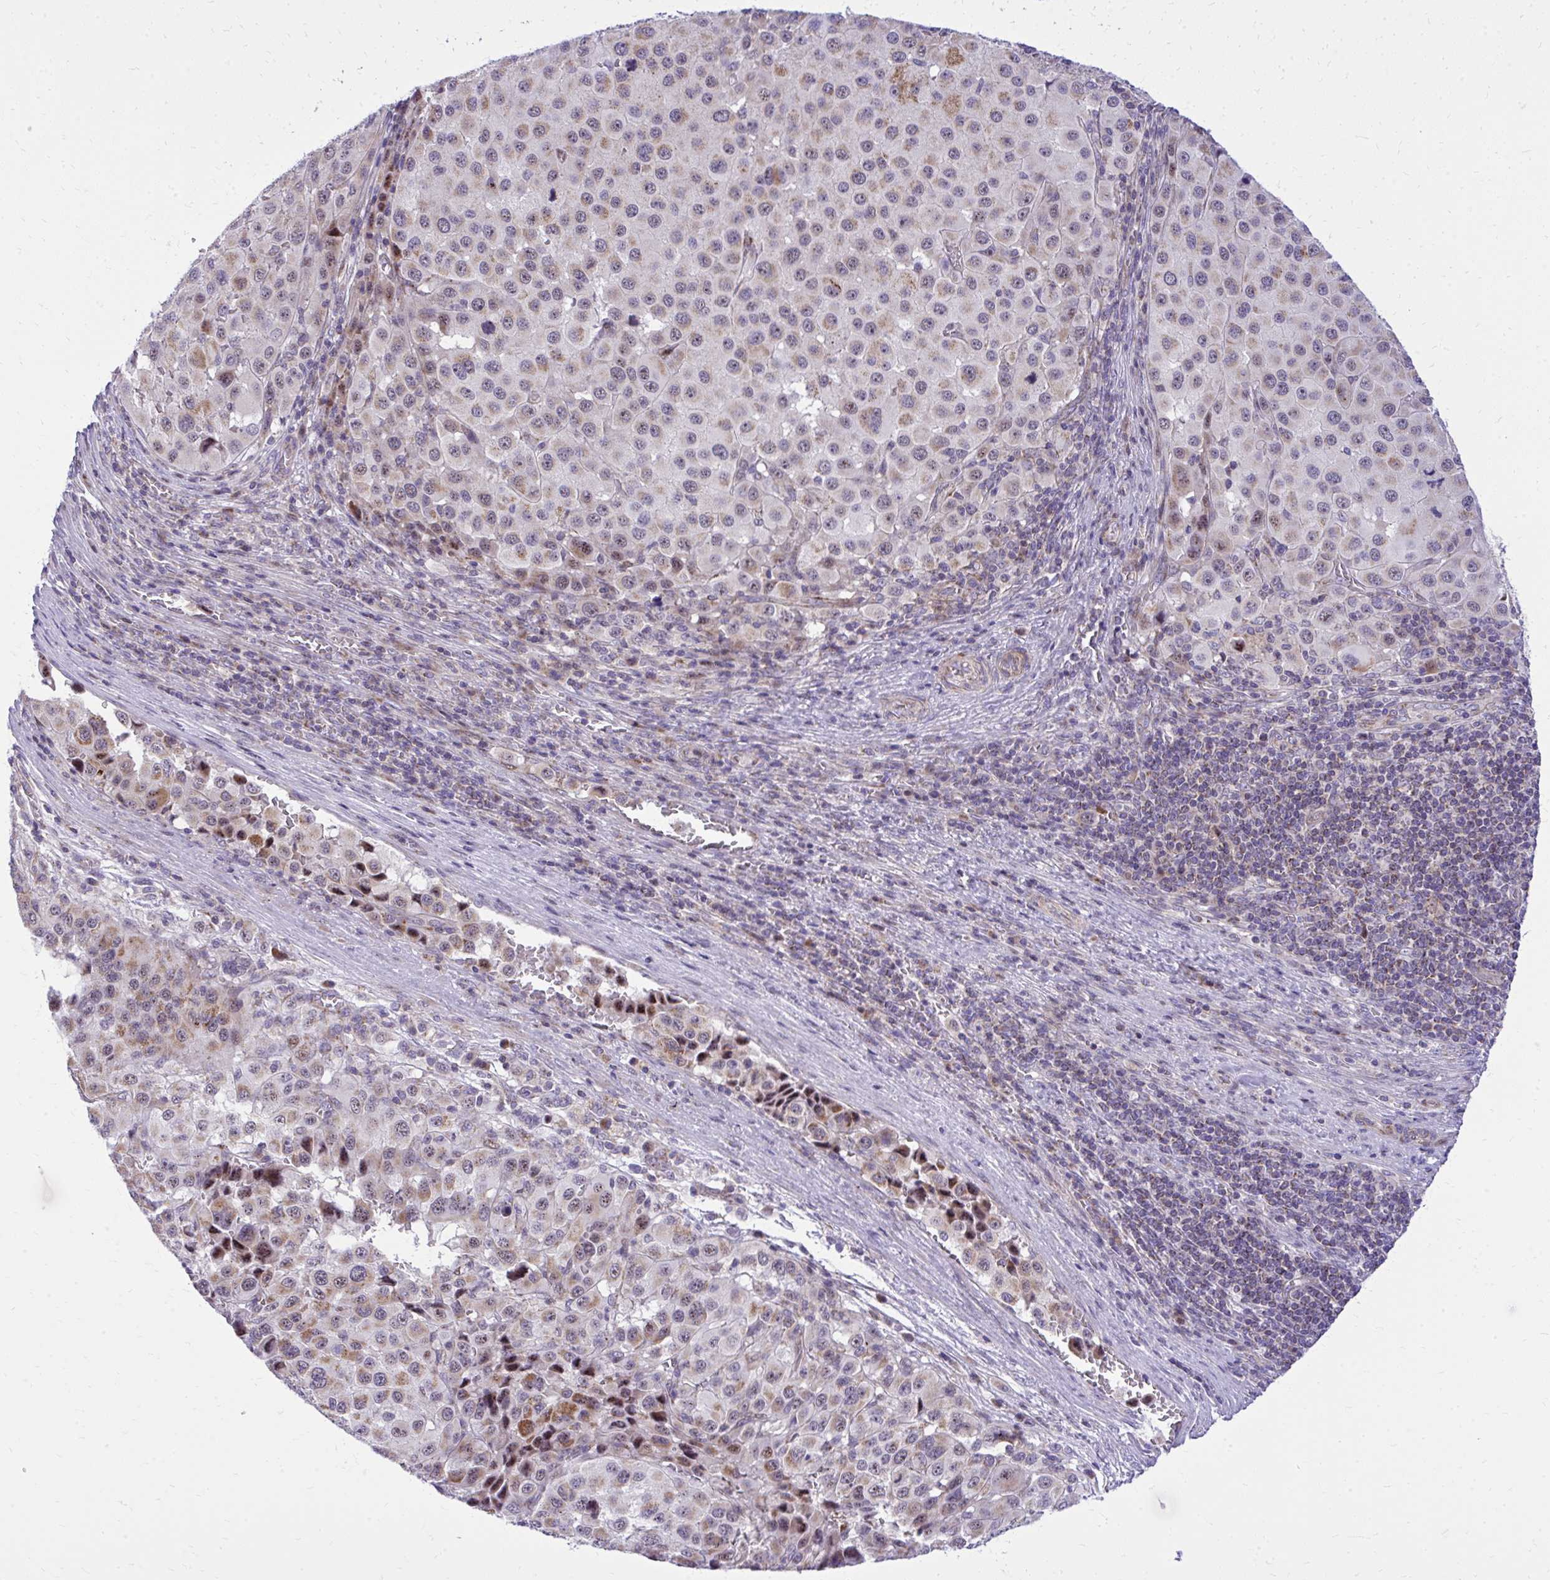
{"staining": {"intensity": "moderate", "quantity": "25%-75%", "location": "cytoplasmic/membranous"}, "tissue": "melanoma", "cell_type": "Tumor cells", "image_type": "cancer", "snomed": [{"axis": "morphology", "description": "Malignant melanoma, Metastatic site"}, {"axis": "topography", "description": "Lymph node"}], "caption": "IHC staining of malignant melanoma (metastatic site), which reveals medium levels of moderate cytoplasmic/membranous expression in approximately 25%-75% of tumor cells indicating moderate cytoplasmic/membranous protein staining. The staining was performed using DAB (3,3'-diaminobenzidine) (brown) for protein detection and nuclei were counterstained in hematoxylin (blue).", "gene": "GPRIN3", "patient": {"sex": "female", "age": 65}}